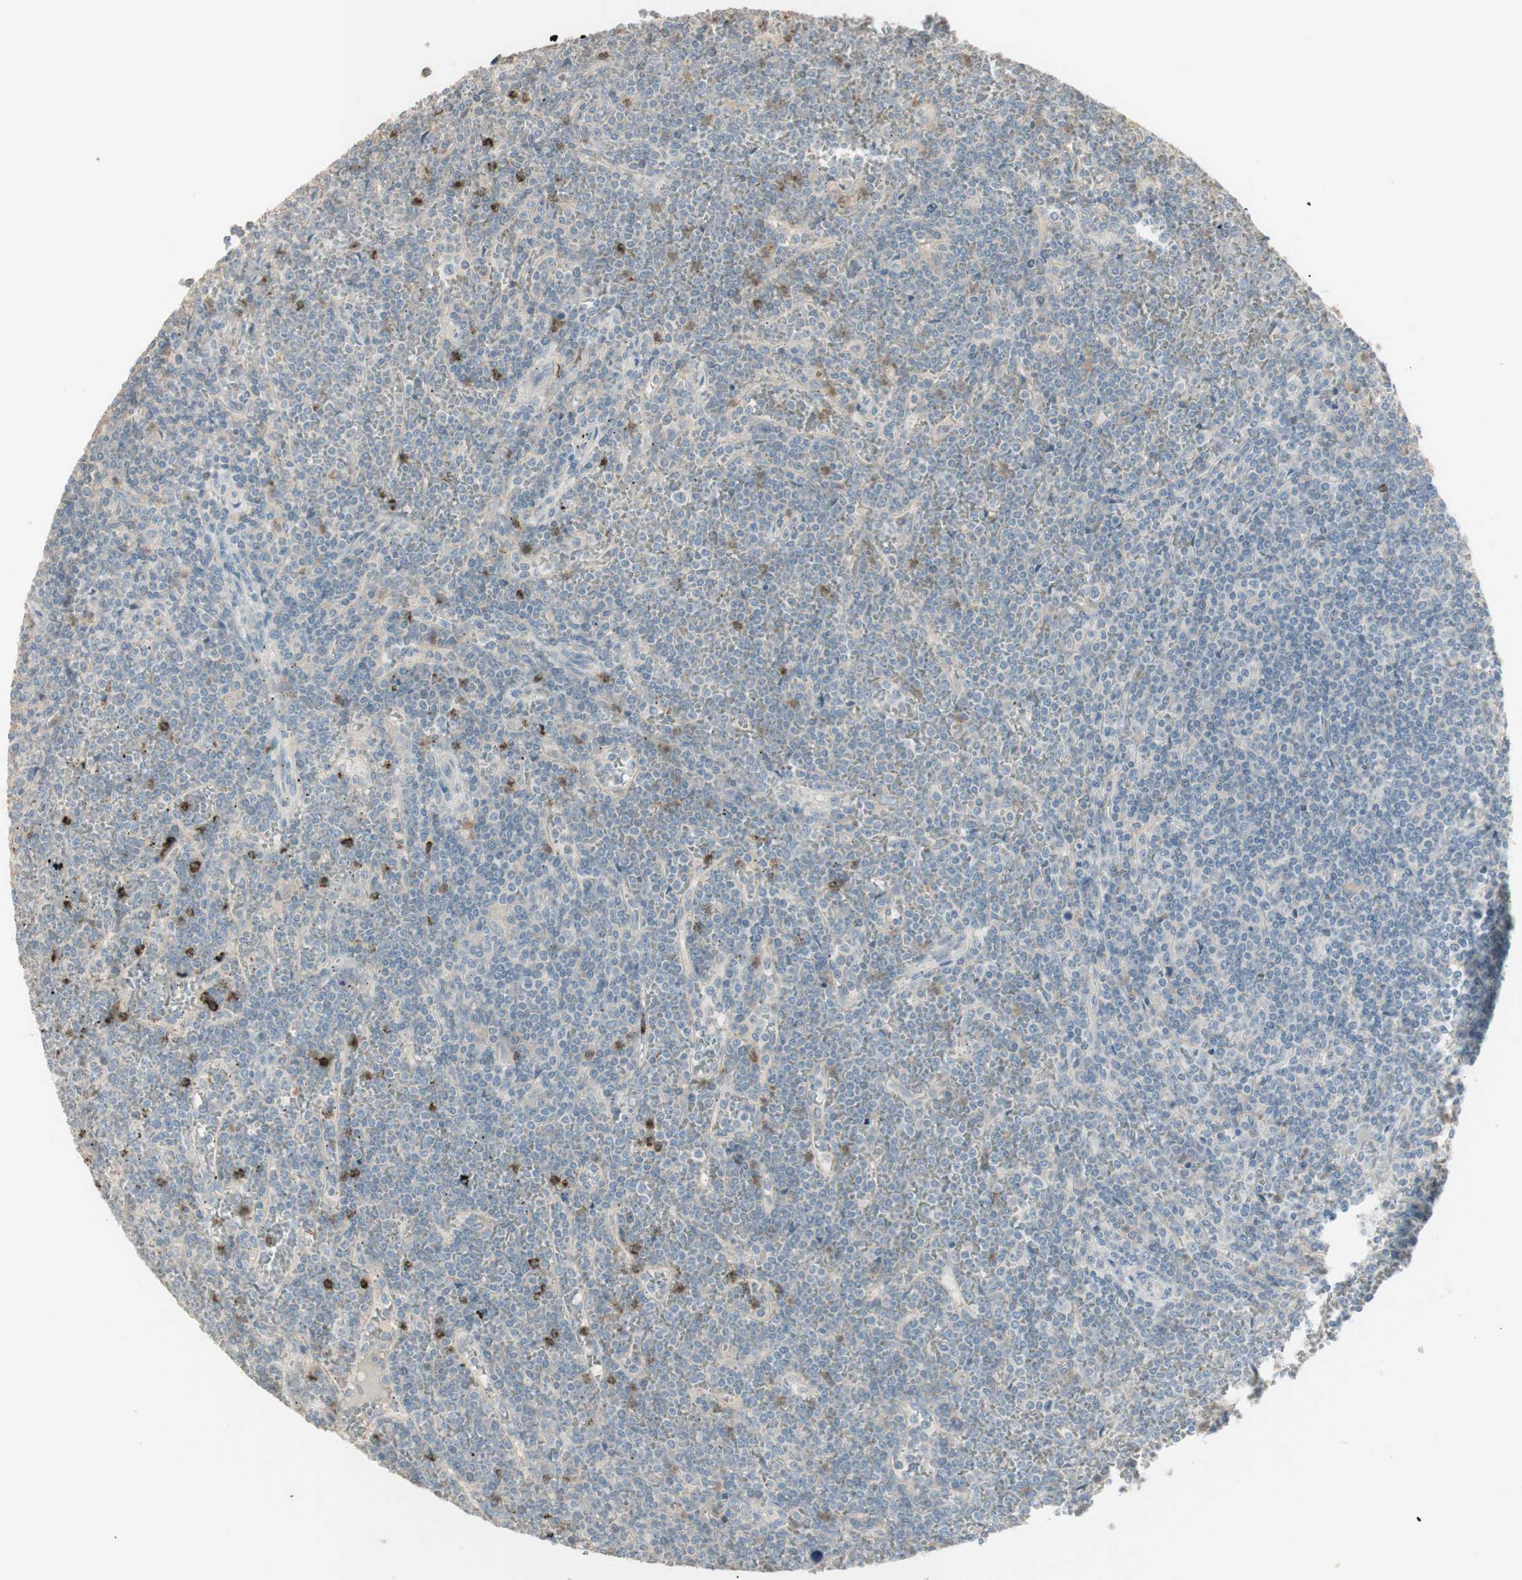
{"staining": {"intensity": "negative", "quantity": "none", "location": "none"}, "tissue": "lymphoma", "cell_type": "Tumor cells", "image_type": "cancer", "snomed": [{"axis": "morphology", "description": "Malignant lymphoma, non-Hodgkin's type, Low grade"}, {"axis": "topography", "description": "Spleen"}], "caption": "Immunohistochemistry of malignant lymphoma, non-Hodgkin's type (low-grade) demonstrates no positivity in tumor cells.", "gene": "IFNG", "patient": {"sex": "female", "age": 19}}